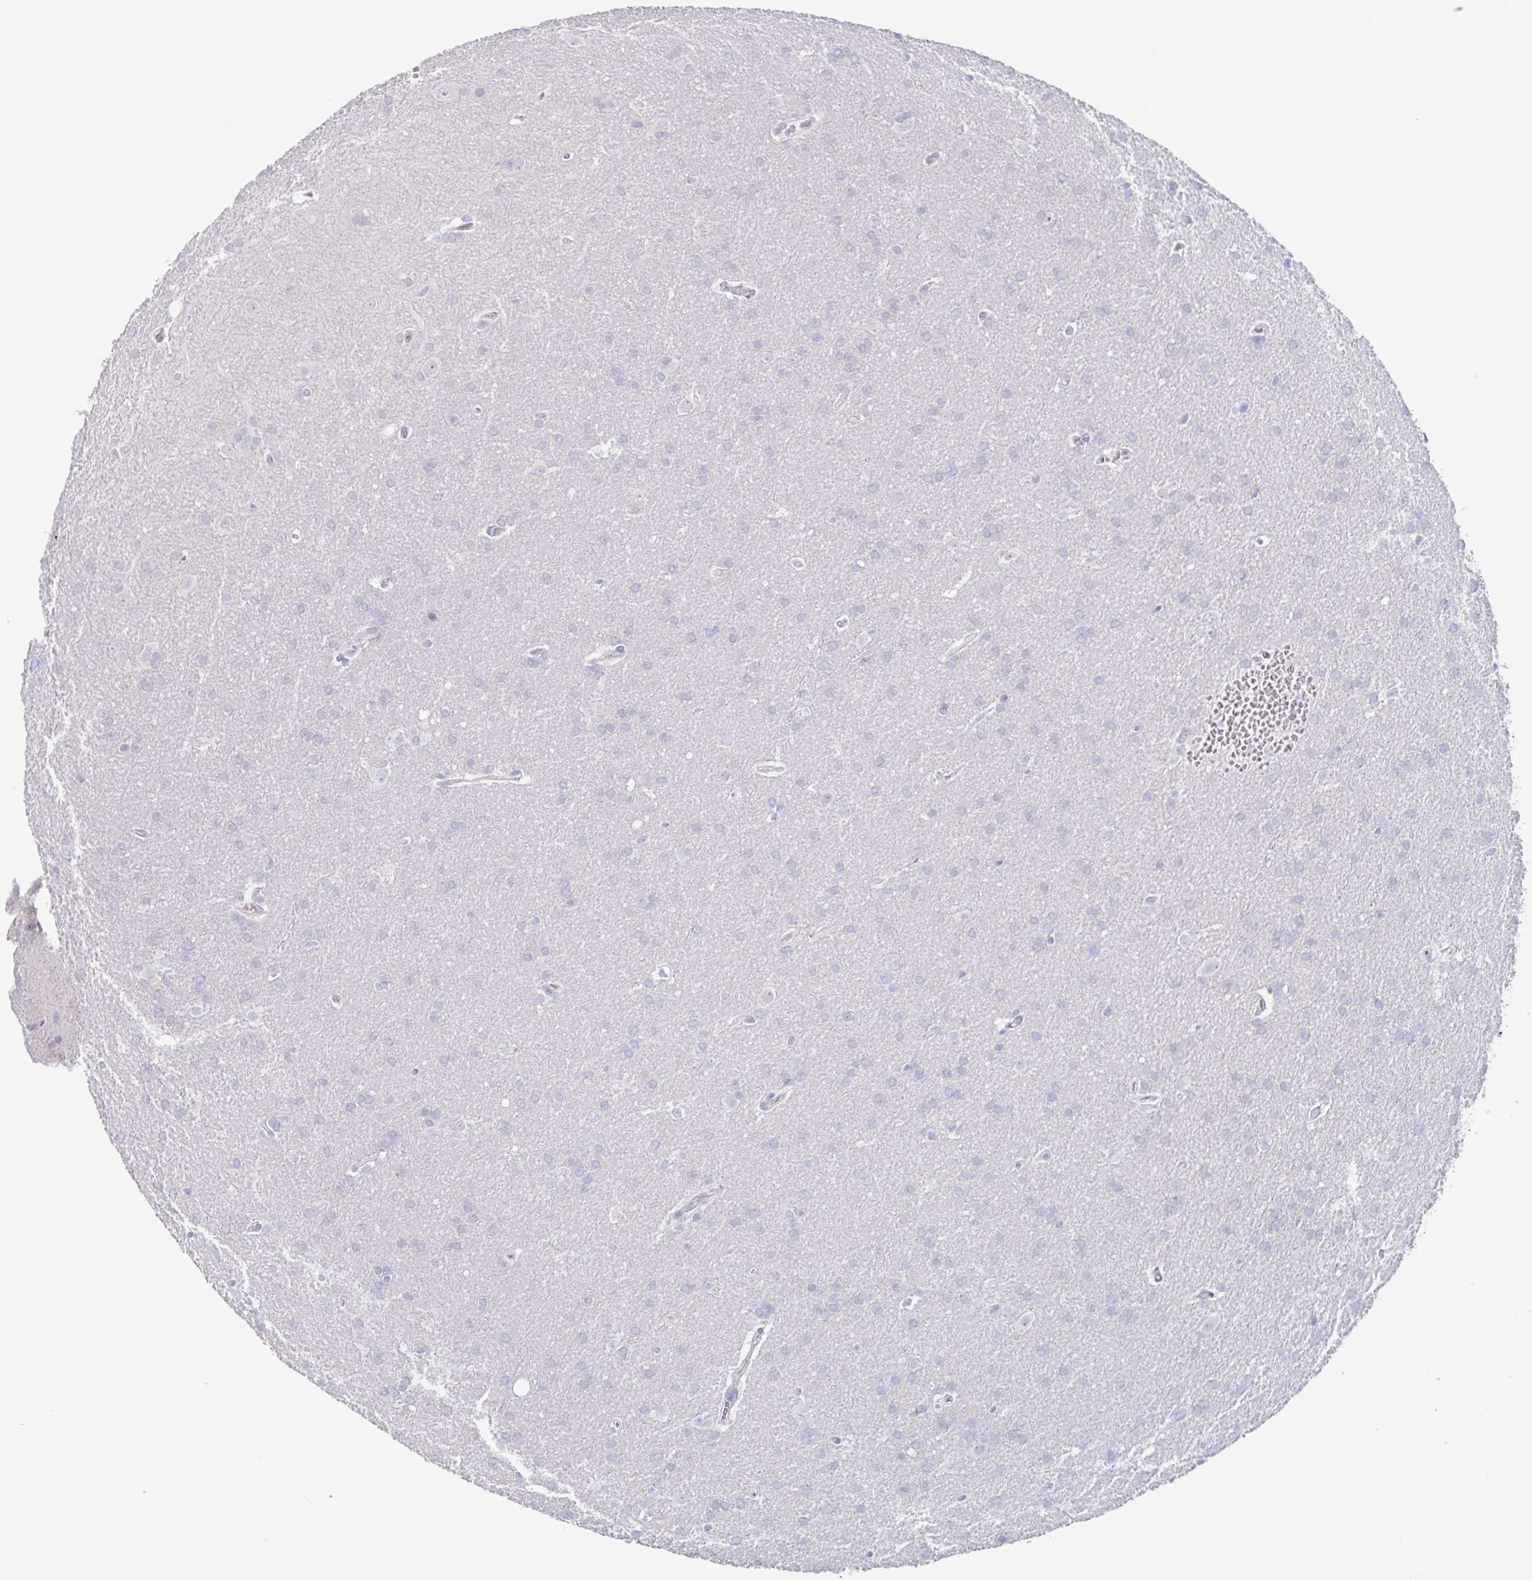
{"staining": {"intensity": "negative", "quantity": "none", "location": "none"}, "tissue": "glioma", "cell_type": "Tumor cells", "image_type": "cancer", "snomed": [{"axis": "morphology", "description": "Glioma, malignant, Low grade"}, {"axis": "topography", "description": "Brain"}], "caption": "Tumor cells show no significant expression in glioma.", "gene": "NOXRED1", "patient": {"sex": "female", "age": 32}}